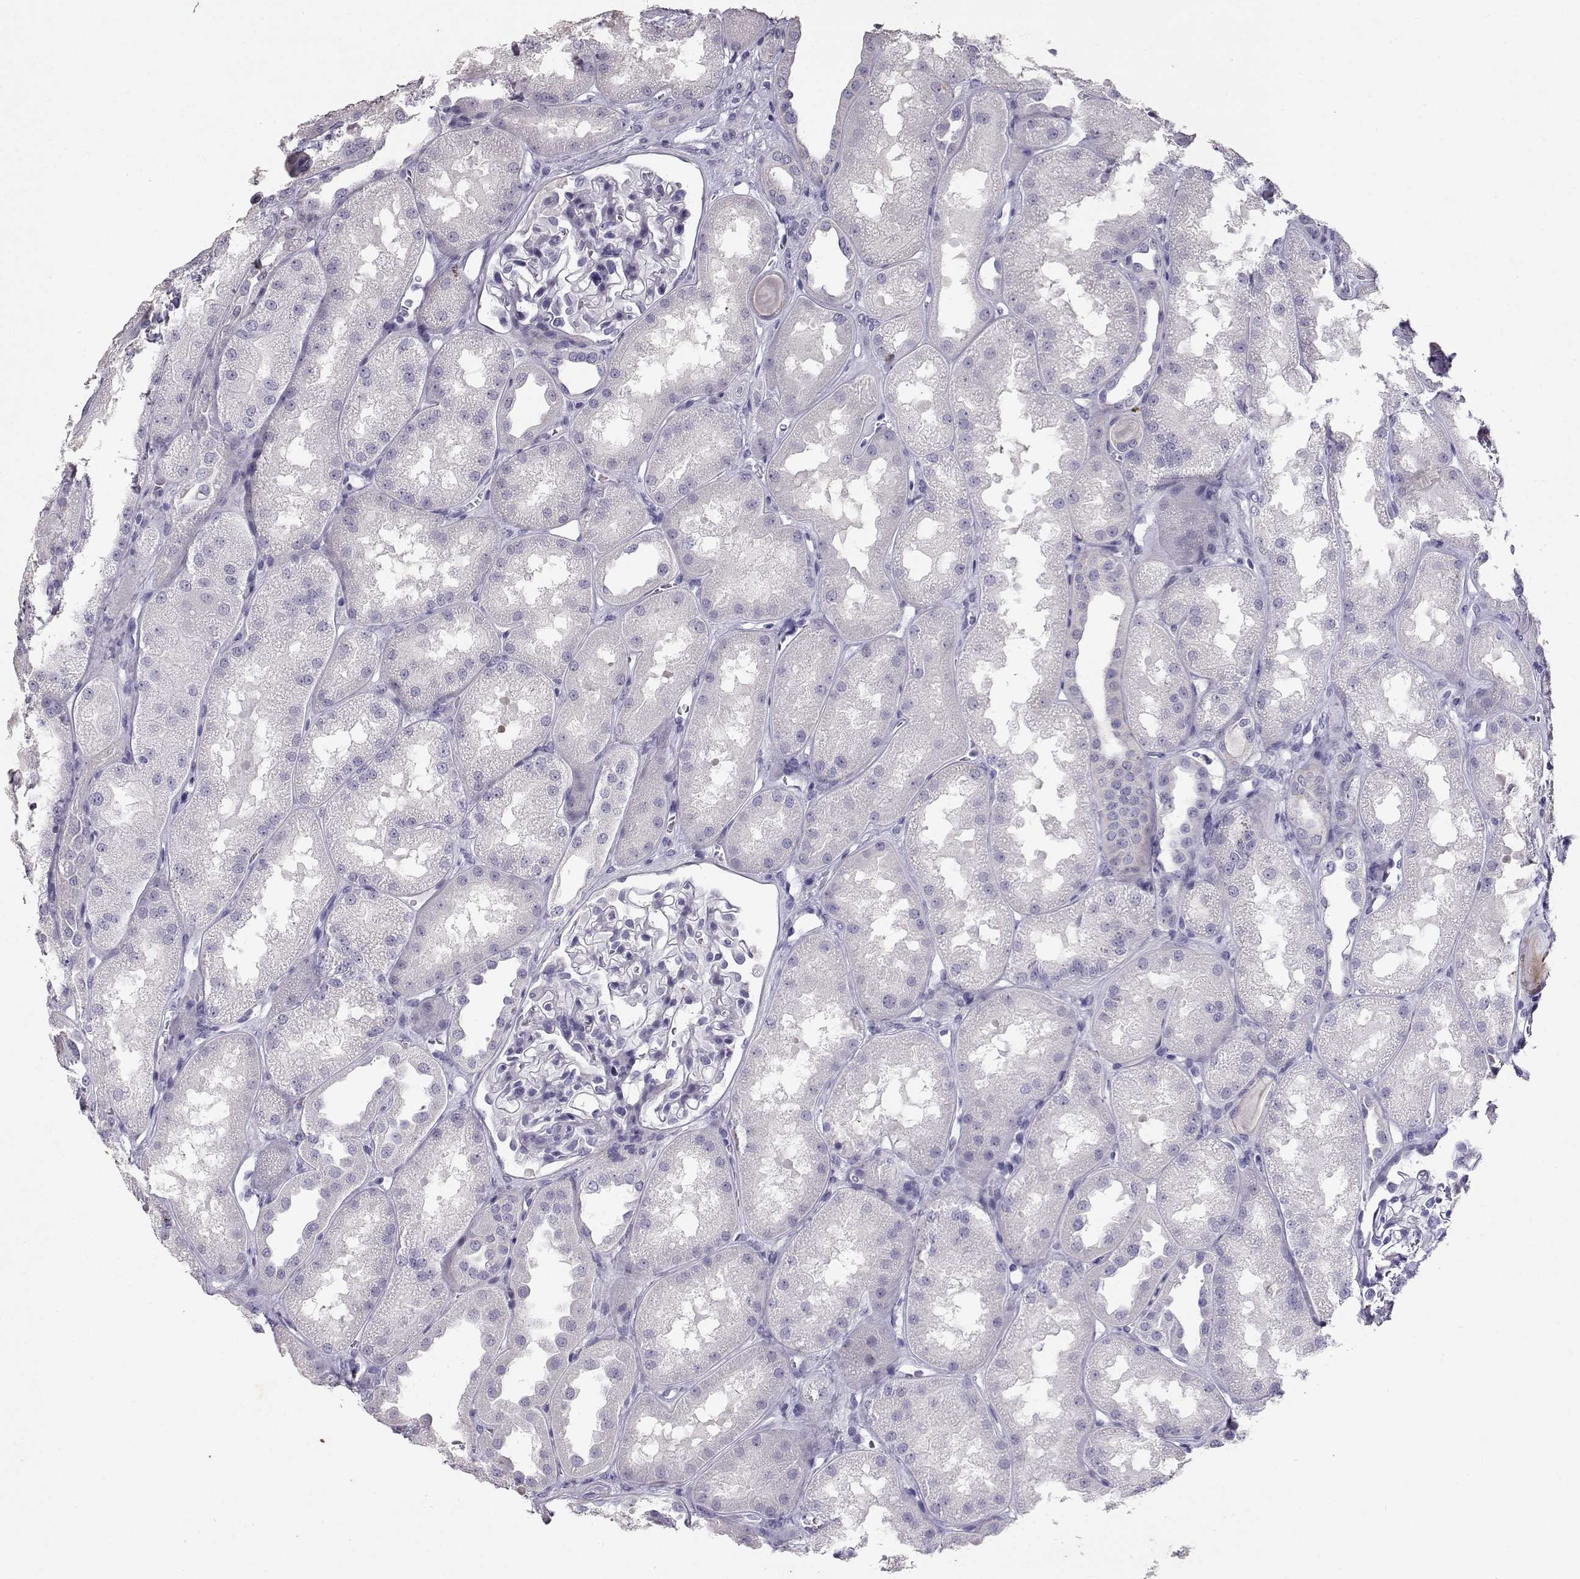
{"staining": {"intensity": "negative", "quantity": "none", "location": "none"}, "tissue": "kidney", "cell_type": "Cells in glomeruli", "image_type": "normal", "snomed": [{"axis": "morphology", "description": "Normal tissue, NOS"}, {"axis": "topography", "description": "Kidney"}], "caption": "The image displays no significant staining in cells in glomeruli of kidney.", "gene": "RD3", "patient": {"sex": "male", "age": 61}}